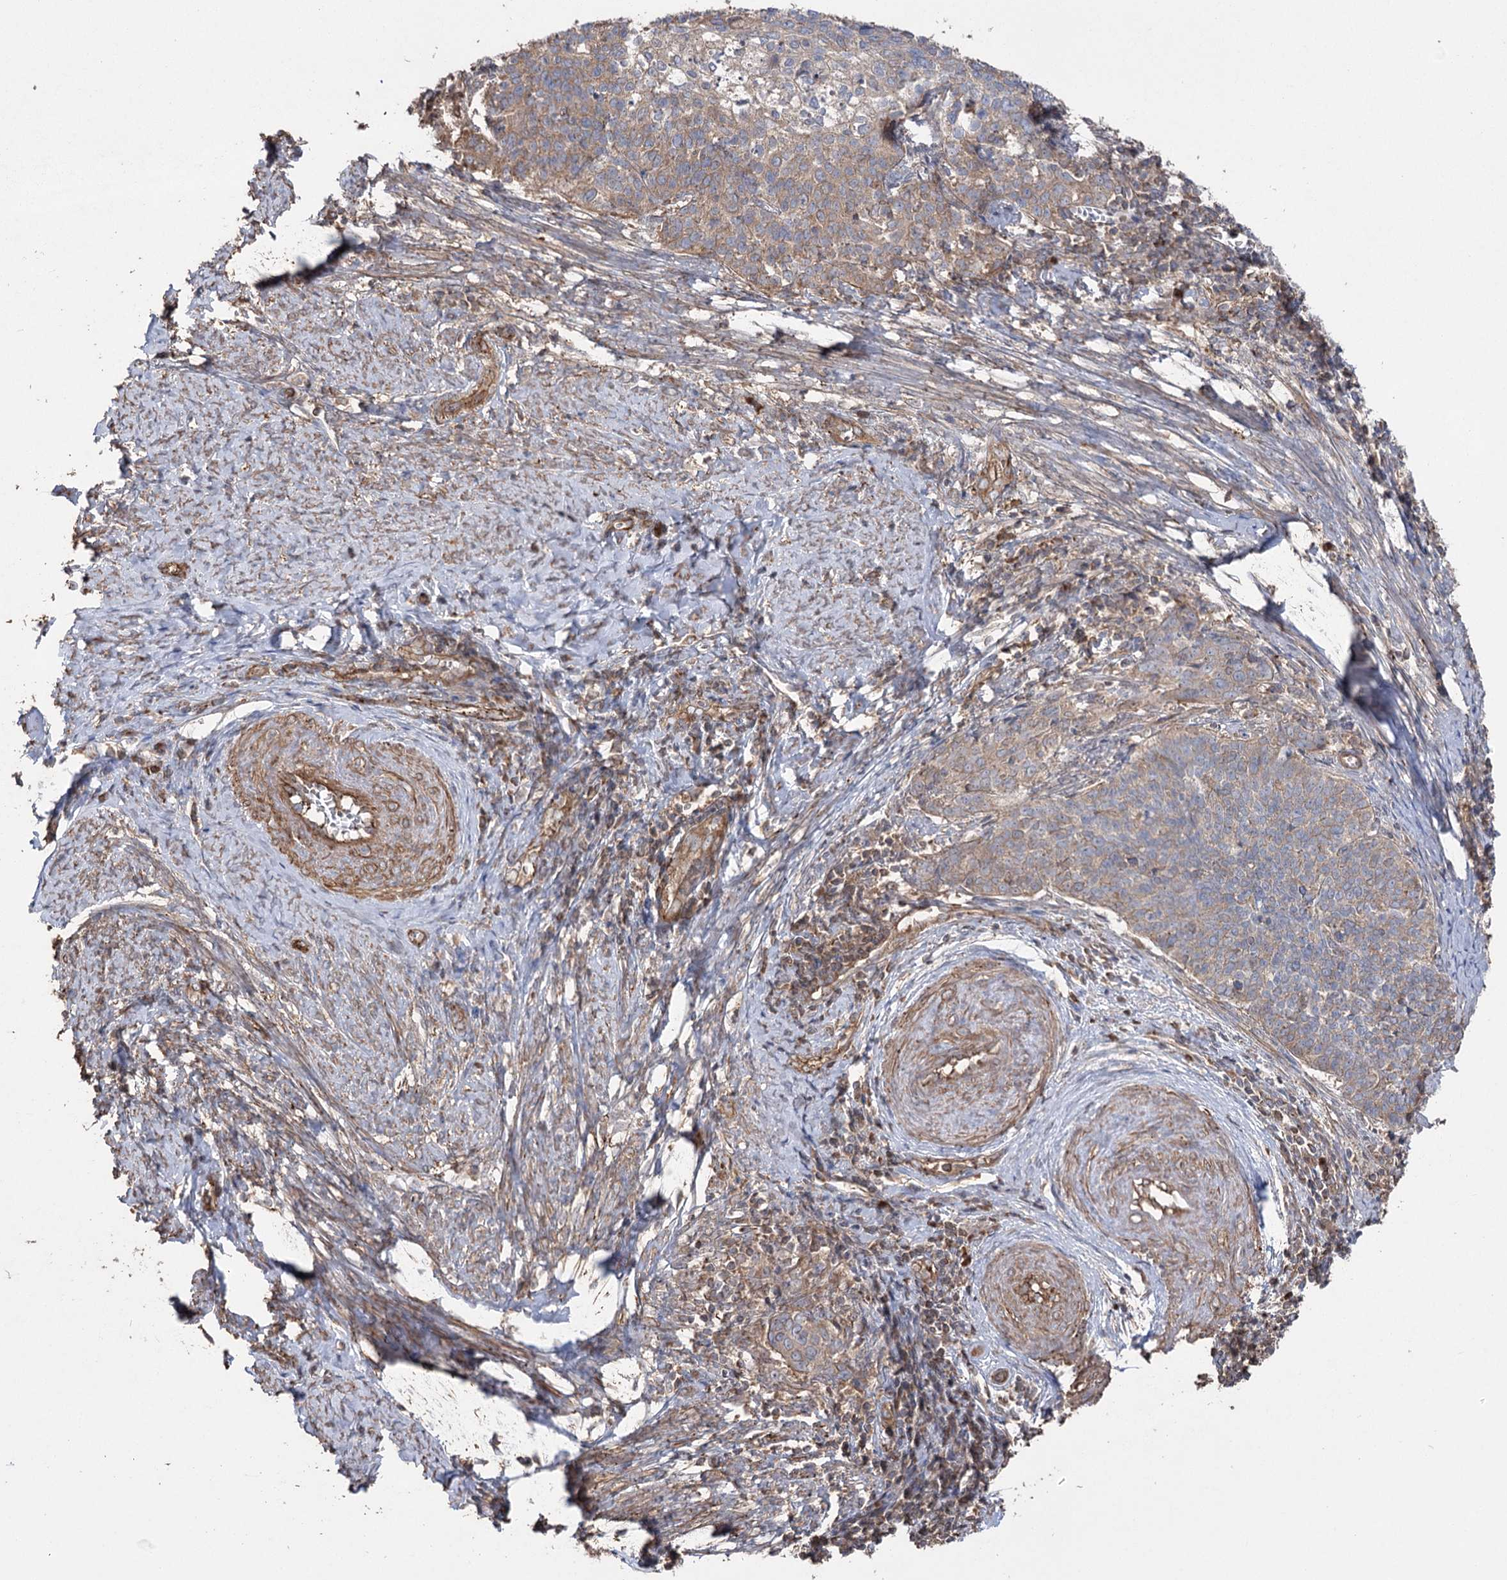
{"staining": {"intensity": "moderate", "quantity": "25%-75%", "location": "cytoplasmic/membranous"}, "tissue": "cervical cancer", "cell_type": "Tumor cells", "image_type": "cancer", "snomed": [{"axis": "morphology", "description": "Squamous cell carcinoma, NOS"}, {"axis": "topography", "description": "Cervix"}], "caption": "Cervical squamous cell carcinoma stained for a protein (brown) shows moderate cytoplasmic/membranous positive positivity in about 25%-75% of tumor cells.", "gene": "LARS2", "patient": {"sex": "female", "age": 39}}